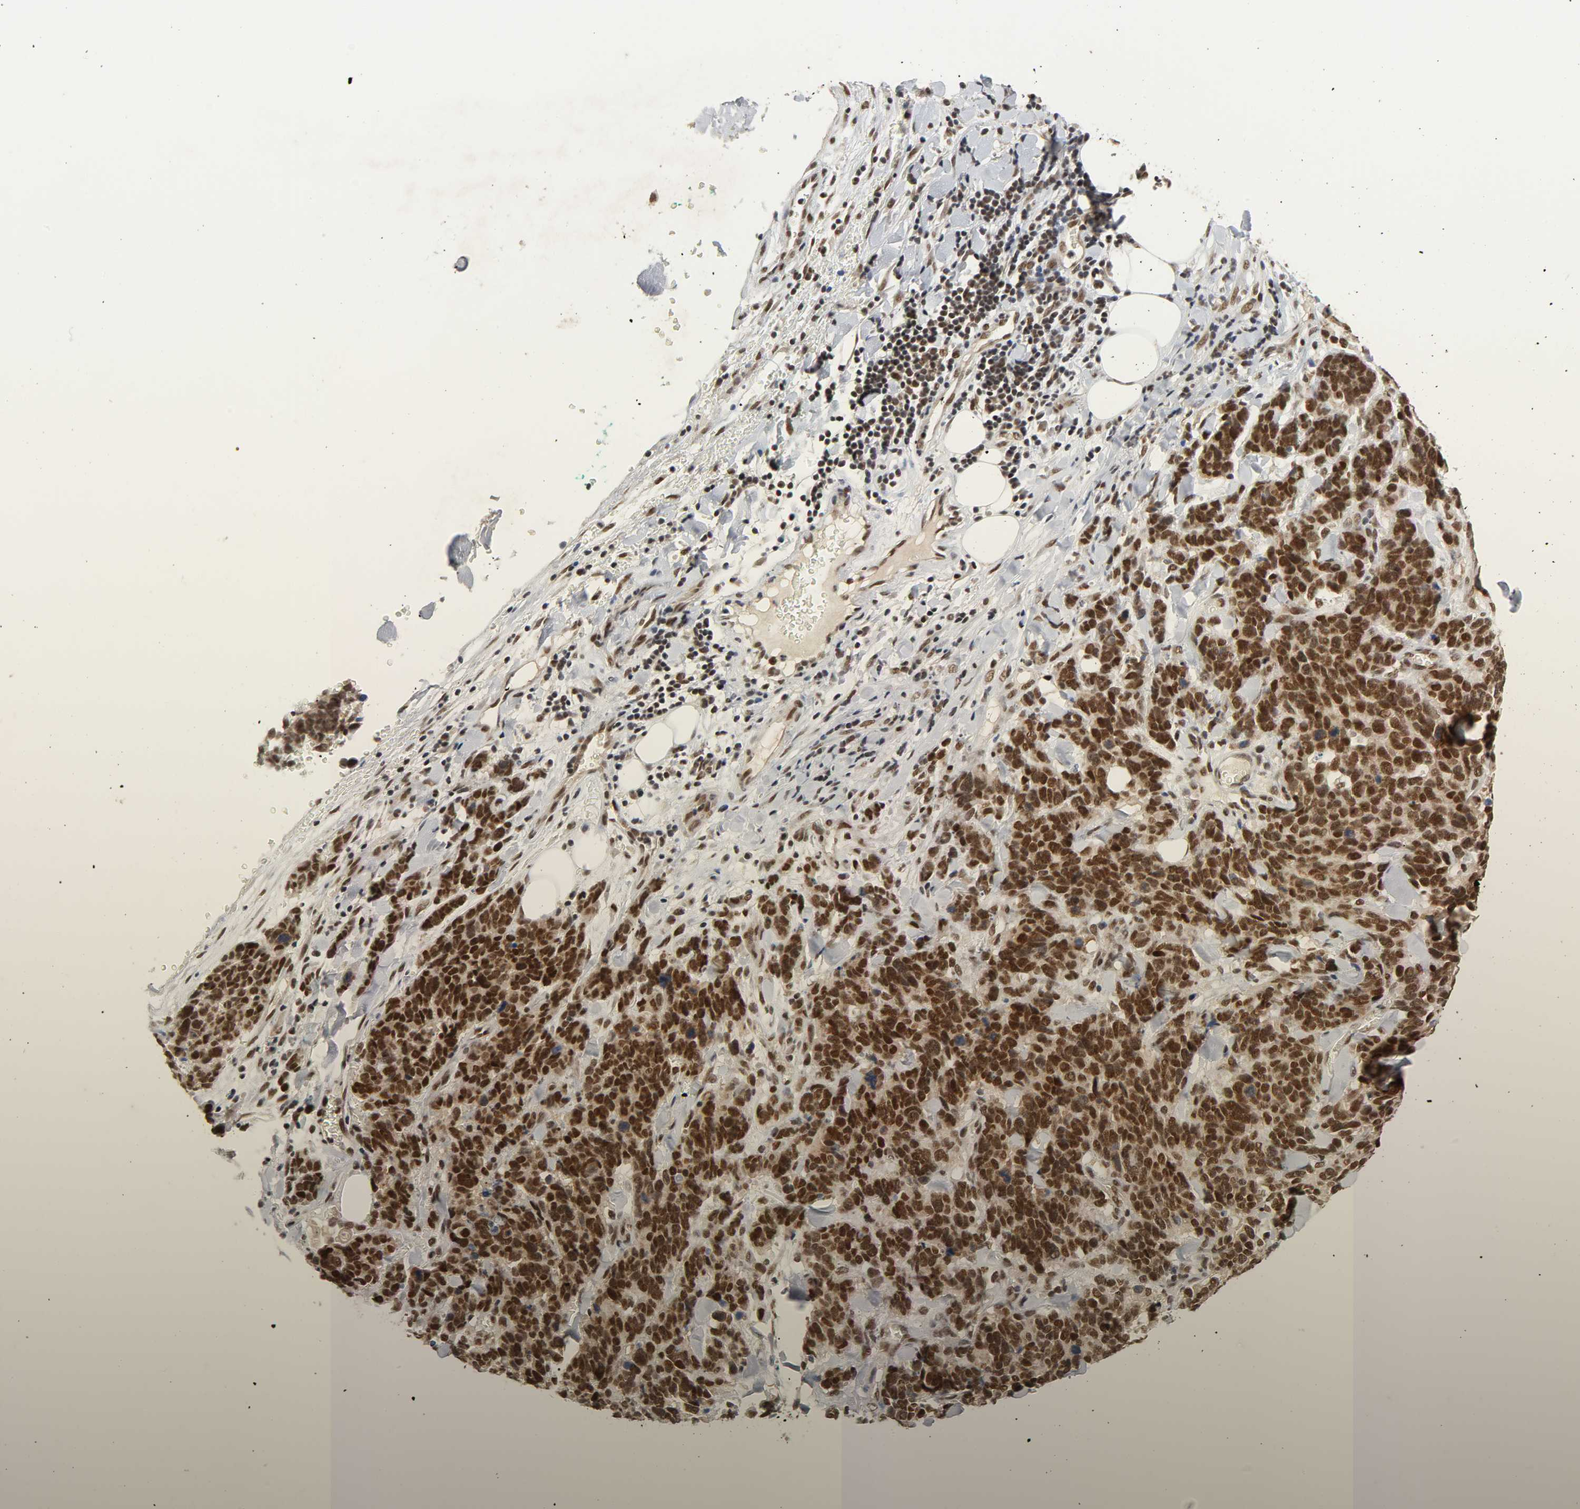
{"staining": {"intensity": "strong", "quantity": ">75%", "location": "nuclear"}, "tissue": "lung cancer", "cell_type": "Tumor cells", "image_type": "cancer", "snomed": [{"axis": "morphology", "description": "Neoplasm, malignant, NOS"}, {"axis": "topography", "description": "Lung"}], "caption": "High-magnification brightfield microscopy of neoplasm (malignant) (lung) stained with DAB (brown) and counterstained with hematoxylin (blue). tumor cells exhibit strong nuclear staining is appreciated in about>75% of cells.", "gene": "NCOA6", "patient": {"sex": "female", "age": 58}}